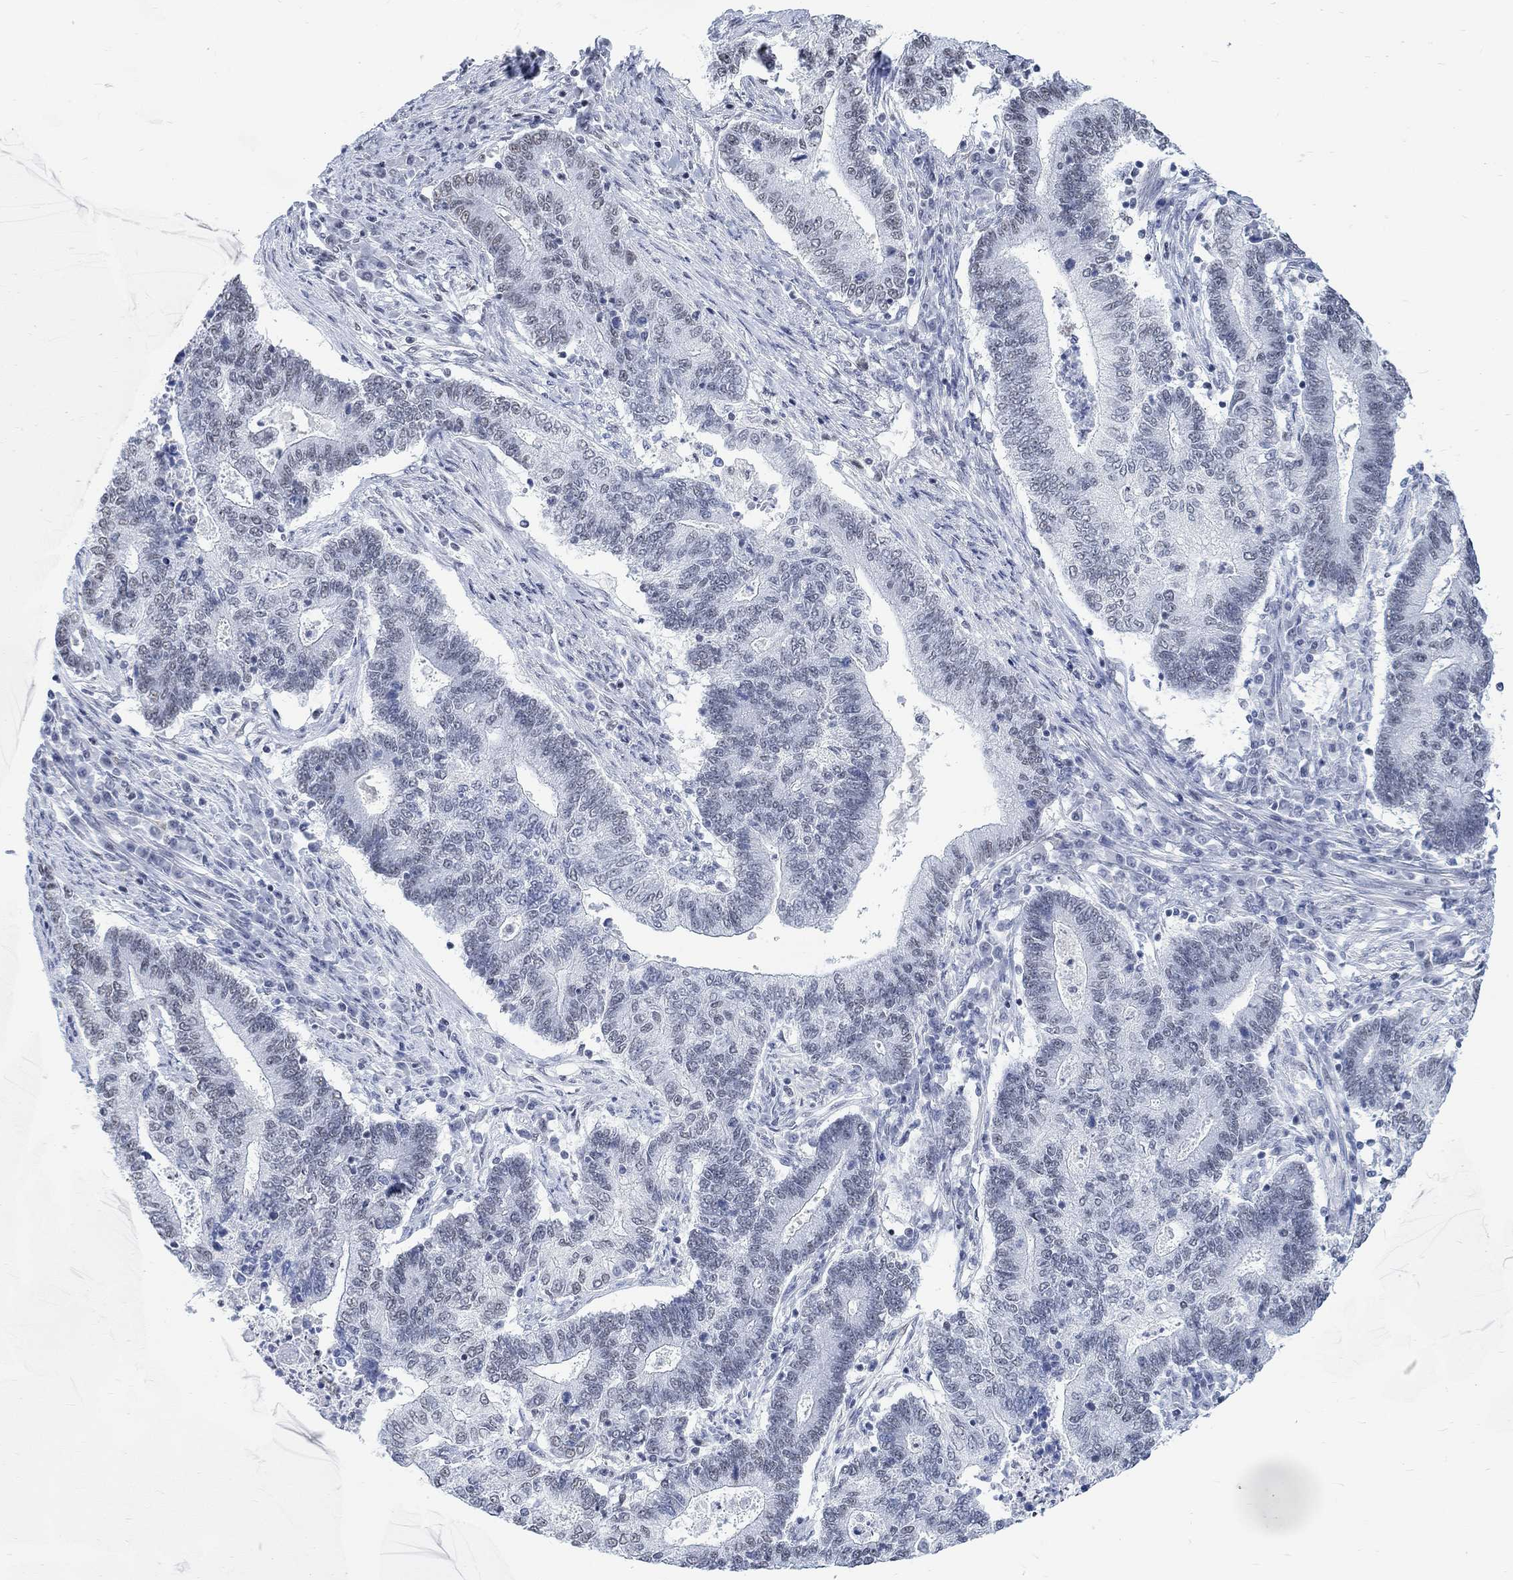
{"staining": {"intensity": "negative", "quantity": "none", "location": "none"}, "tissue": "endometrial cancer", "cell_type": "Tumor cells", "image_type": "cancer", "snomed": [{"axis": "morphology", "description": "Adenocarcinoma, NOS"}, {"axis": "topography", "description": "Uterus"}, {"axis": "topography", "description": "Endometrium"}], "caption": "Endometrial adenocarcinoma was stained to show a protein in brown. There is no significant staining in tumor cells.", "gene": "KCNH8", "patient": {"sex": "female", "age": 54}}